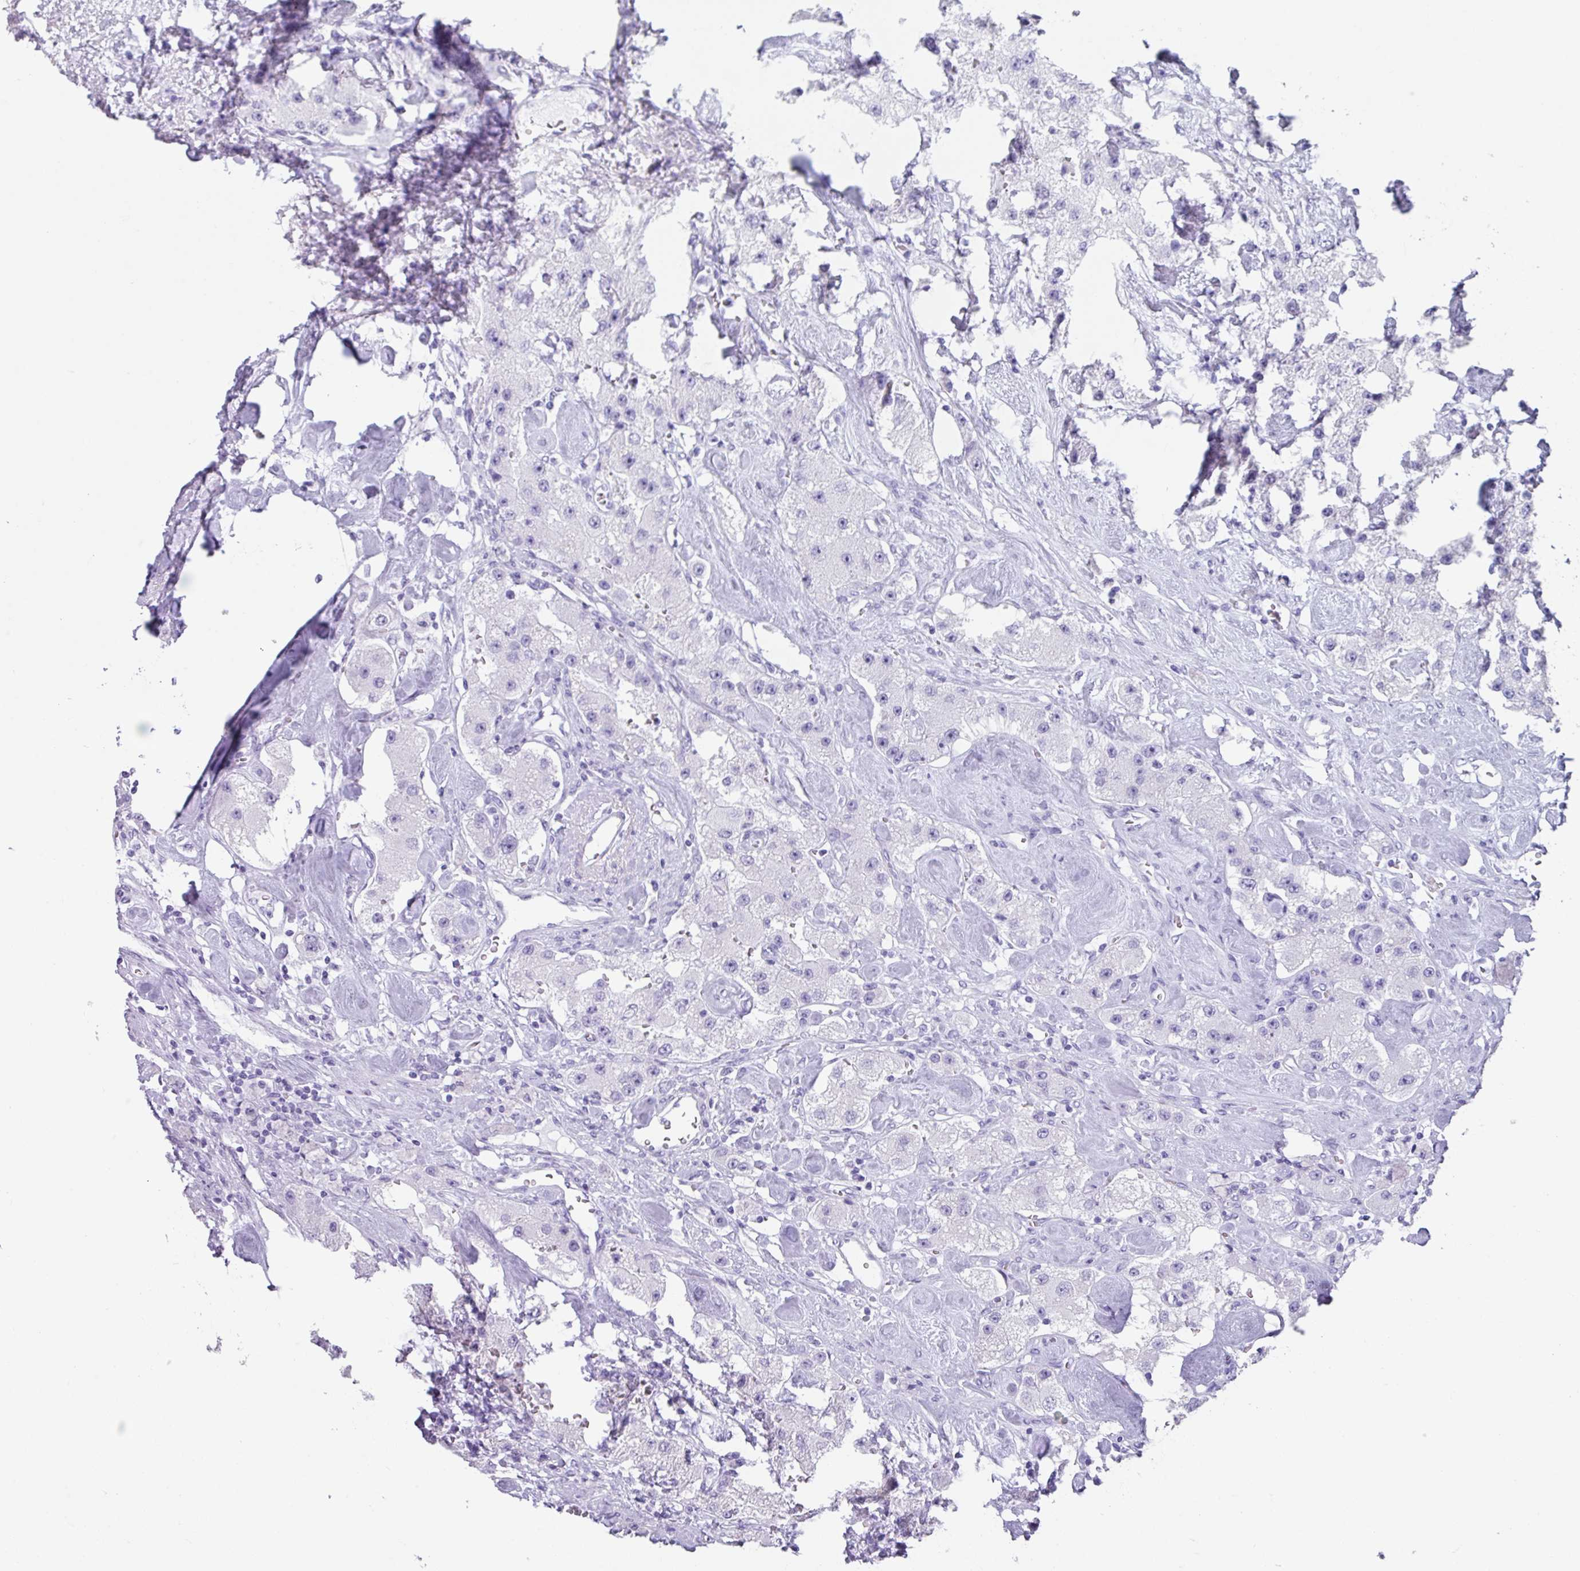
{"staining": {"intensity": "negative", "quantity": "none", "location": "none"}, "tissue": "carcinoid", "cell_type": "Tumor cells", "image_type": "cancer", "snomed": [{"axis": "morphology", "description": "Carcinoid, malignant, NOS"}, {"axis": "topography", "description": "Pancreas"}], "caption": "This micrograph is of carcinoid (malignant) stained with immunohistochemistry (IHC) to label a protein in brown with the nuclei are counter-stained blue. There is no positivity in tumor cells.", "gene": "PALS2", "patient": {"sex": "male", "age": 41}}